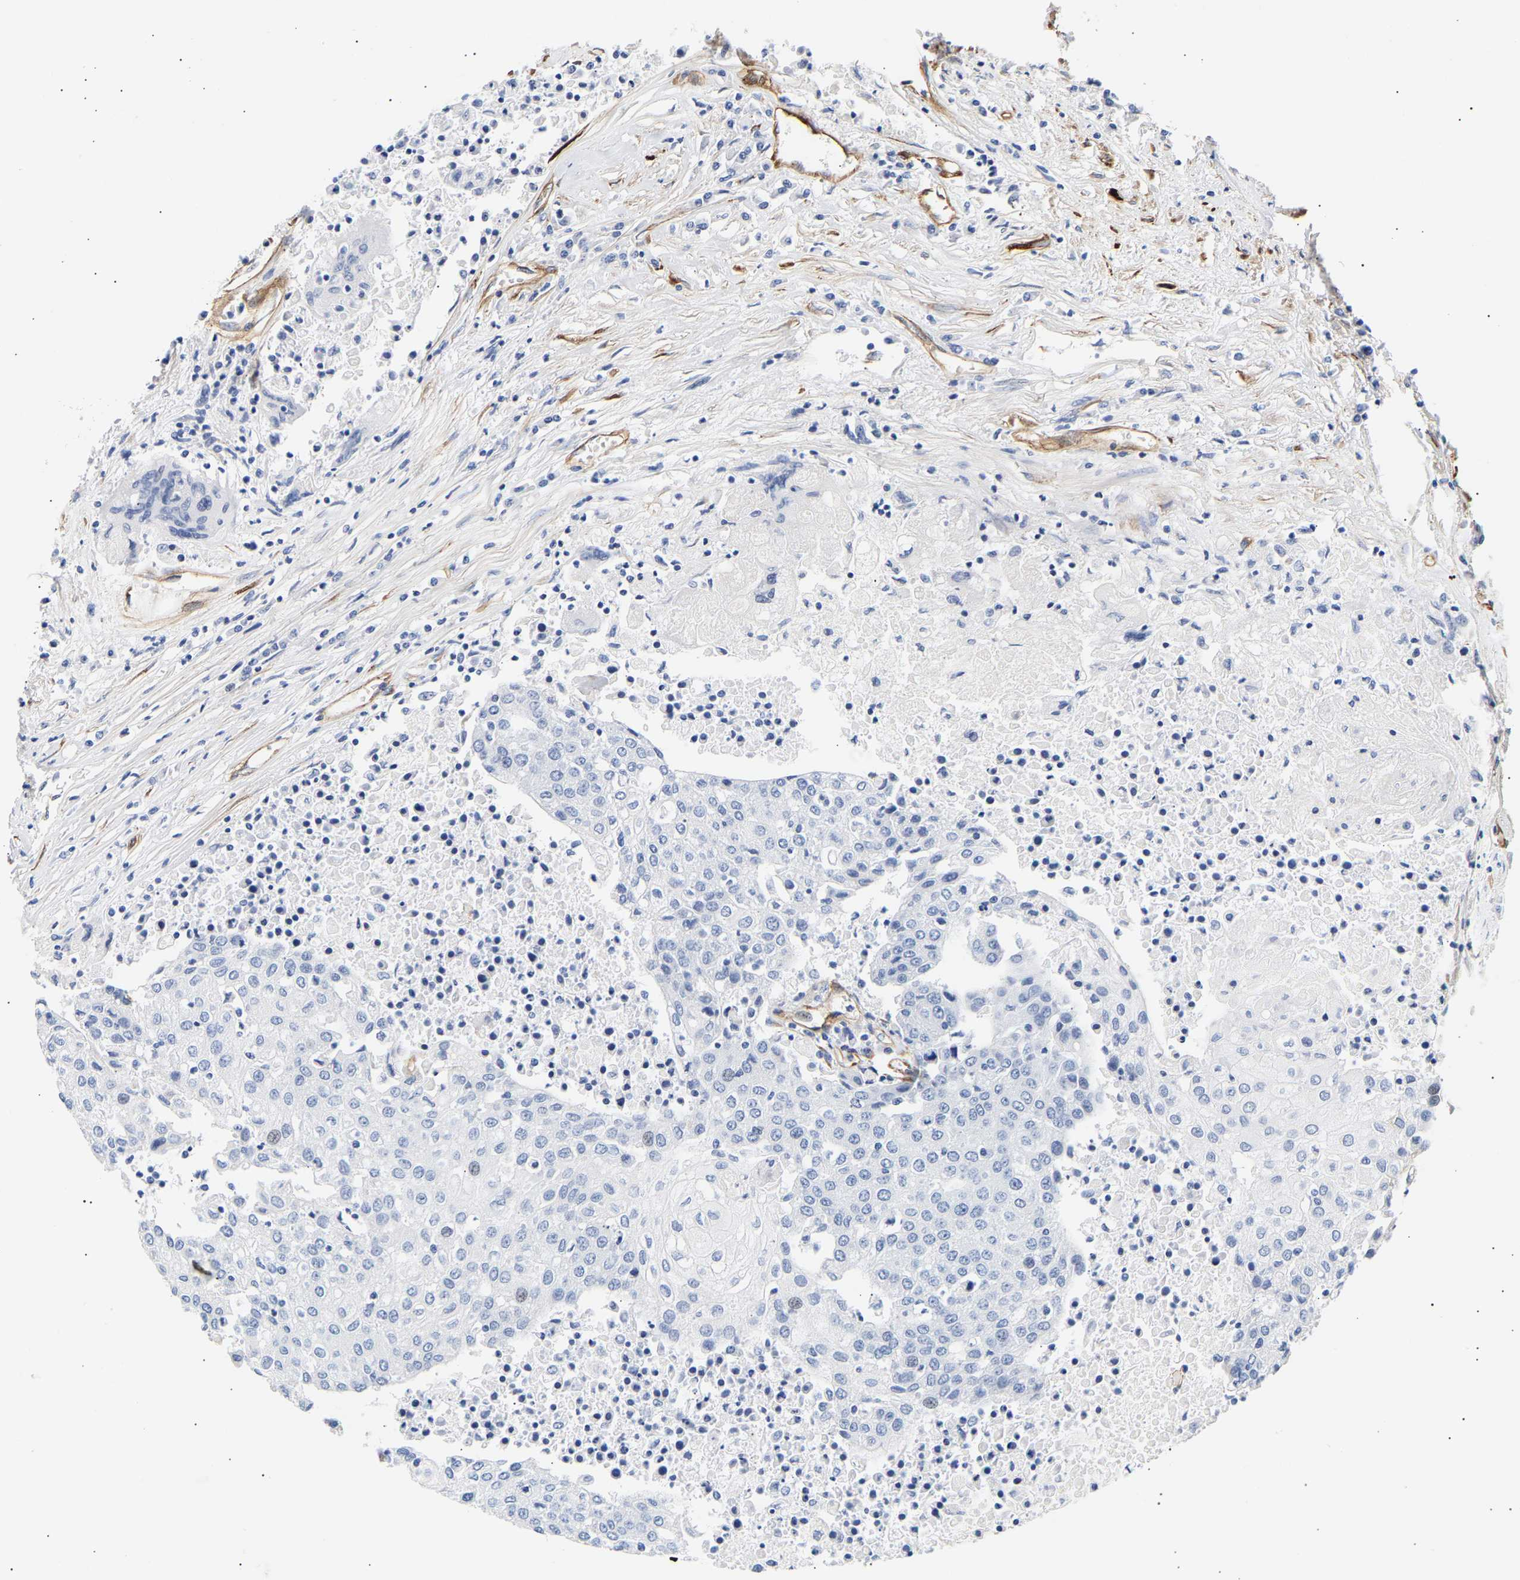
{"staining": {"intensity": "negative", "quantity": "none", "location": "none"}, "tissue": "urothelial cancer", "cell_type": "Tumor cells", "image_type": "cancer", "snomed": [{"axis": "morphology", "description": "Urothelial carcinoma, High grade"}, {"axis": "topography", "description": "Urinary bladder"}], "caption": "Immunohistochemistry (IHC) of human urothelial cancer shows no positivity in tumor cells. (Brightfield microscopy of DAB immunohistochemistry at high magnification).", "gene": "IGFBP7", "patient": {"sex": "female", "age": 85}}